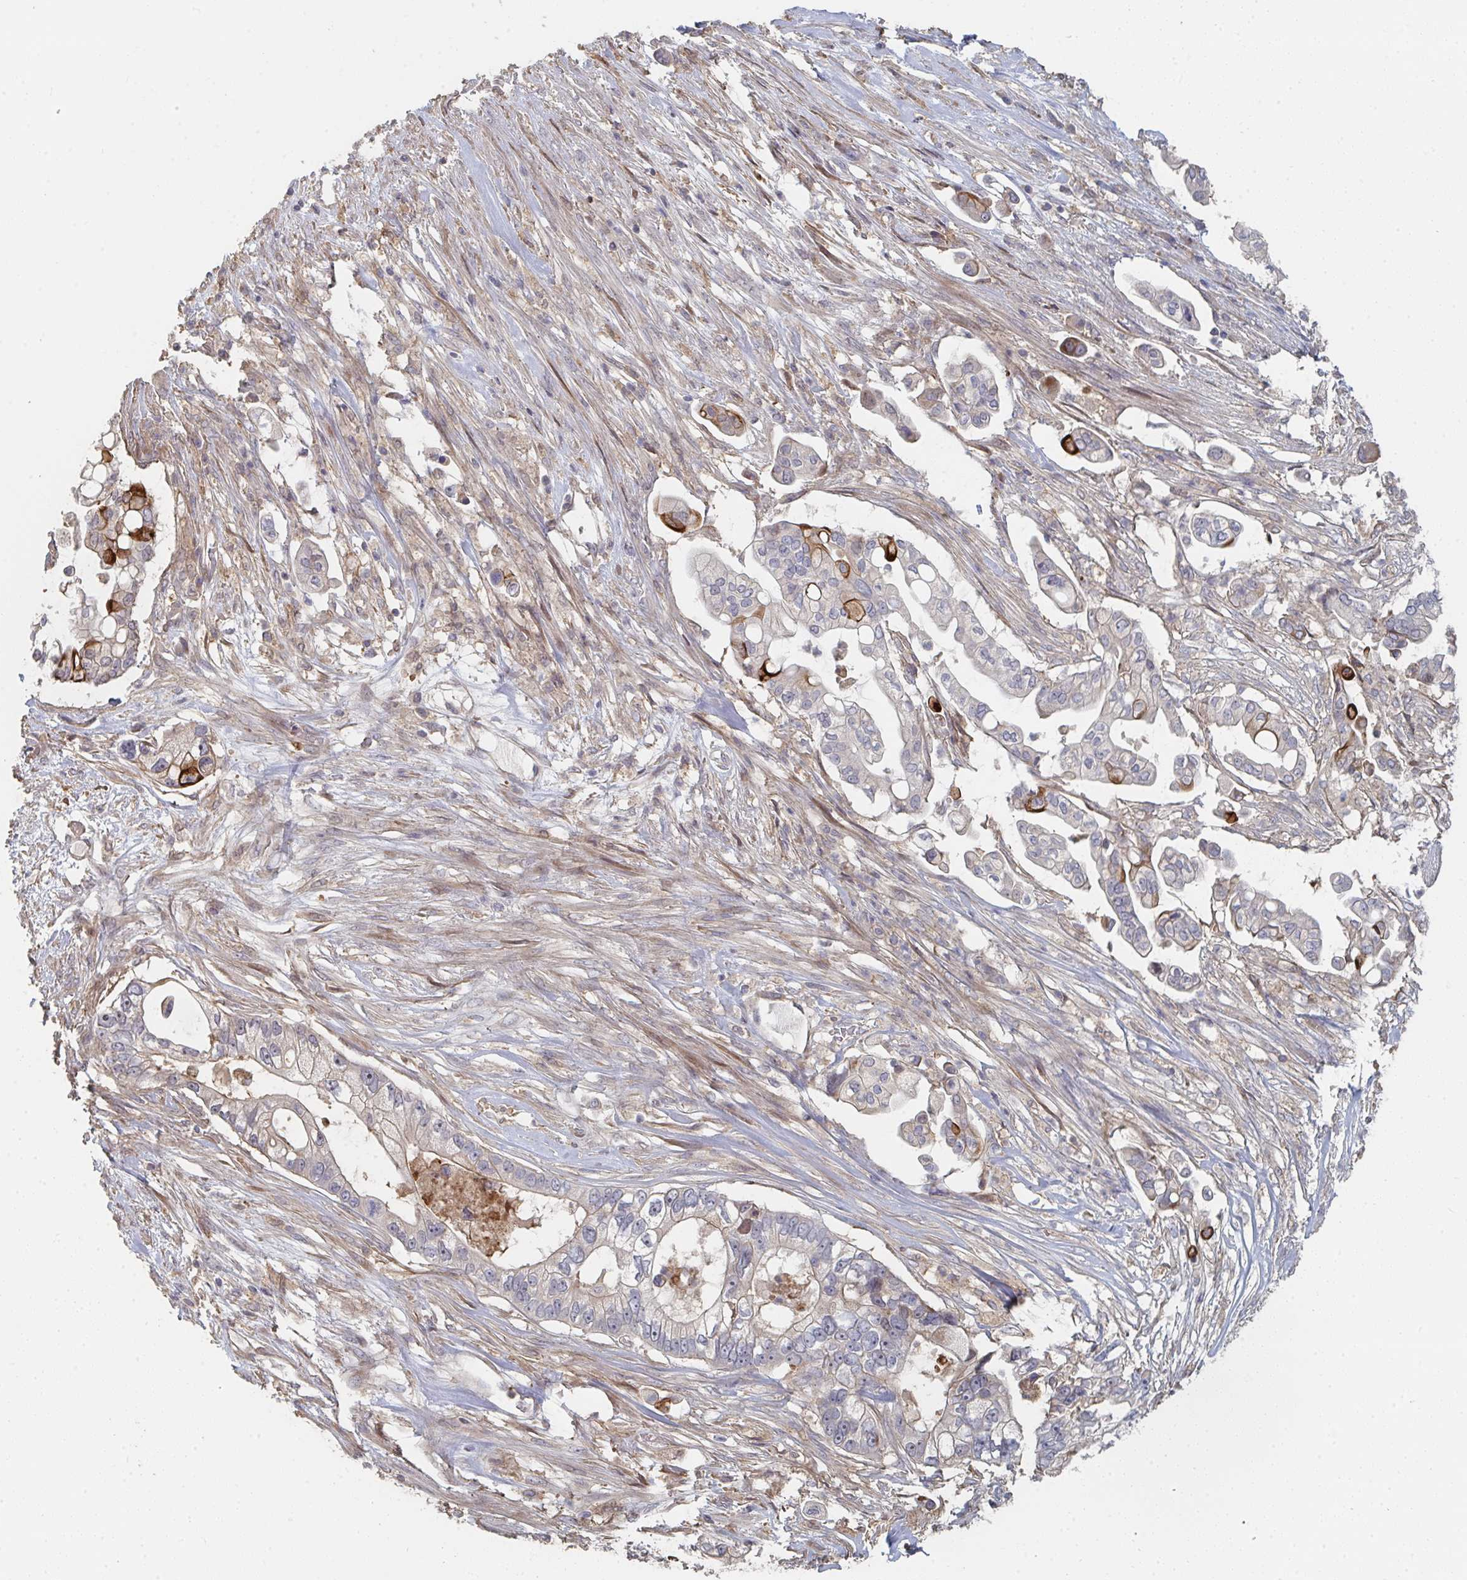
{"staining": {"intensity": "negative", "quantity": "none", "location": "none"}, "tissue": "pancreatic cancer", "cell_type": "Tumor cells", "image_type": "cancer", "snomed": [{"axis": "morphology", "description": "Adenocarcinoma, NOS"}, {"axis": "topography", "description": "Pancreas"}], "caption": "This is an IHC histopathology image of human adenocarcinoma (pancreatic). There is no positivity in tumor cells.", "gene": "PTEN", "patient": {"sex": "female", "age": 69}}